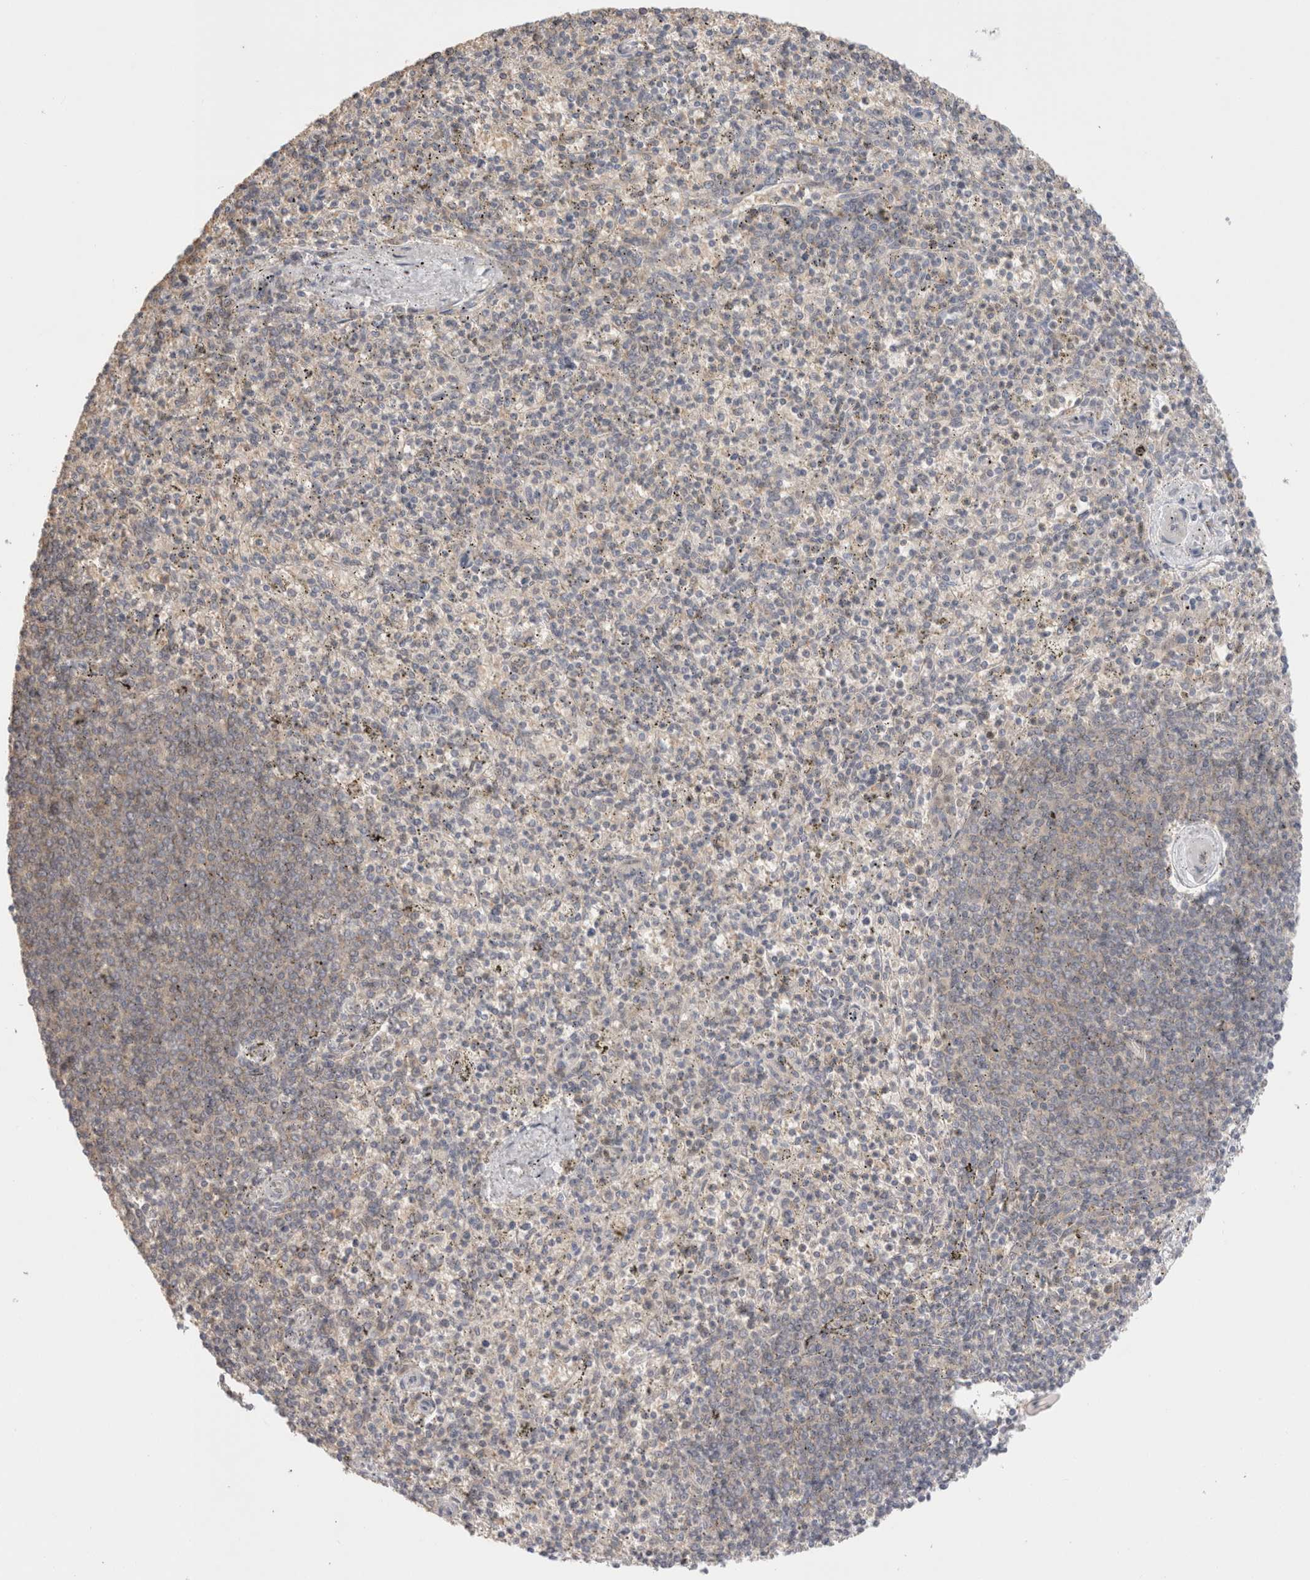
{"staining": {"intensity": "weak", "quantity": "25%-75%", "location": "cytoplasmic/membranous"}, "tissue": "spleen", "cell_type": "Cells in red pulp", "image_type": "normal", "snomed": [{"axis": "morphology", "description": "Normal tissue, NOS"}, {"axis": "topography", "description": "Spleen"}], "caption": "Human spleen stained for a protein (brown) exhibits weak cytoplasmic/membranous positive positivity in about 25%-75% of cells in red pulp.", "gene": "NDOR1", "patient": {"sex": "male", "age": 72}}